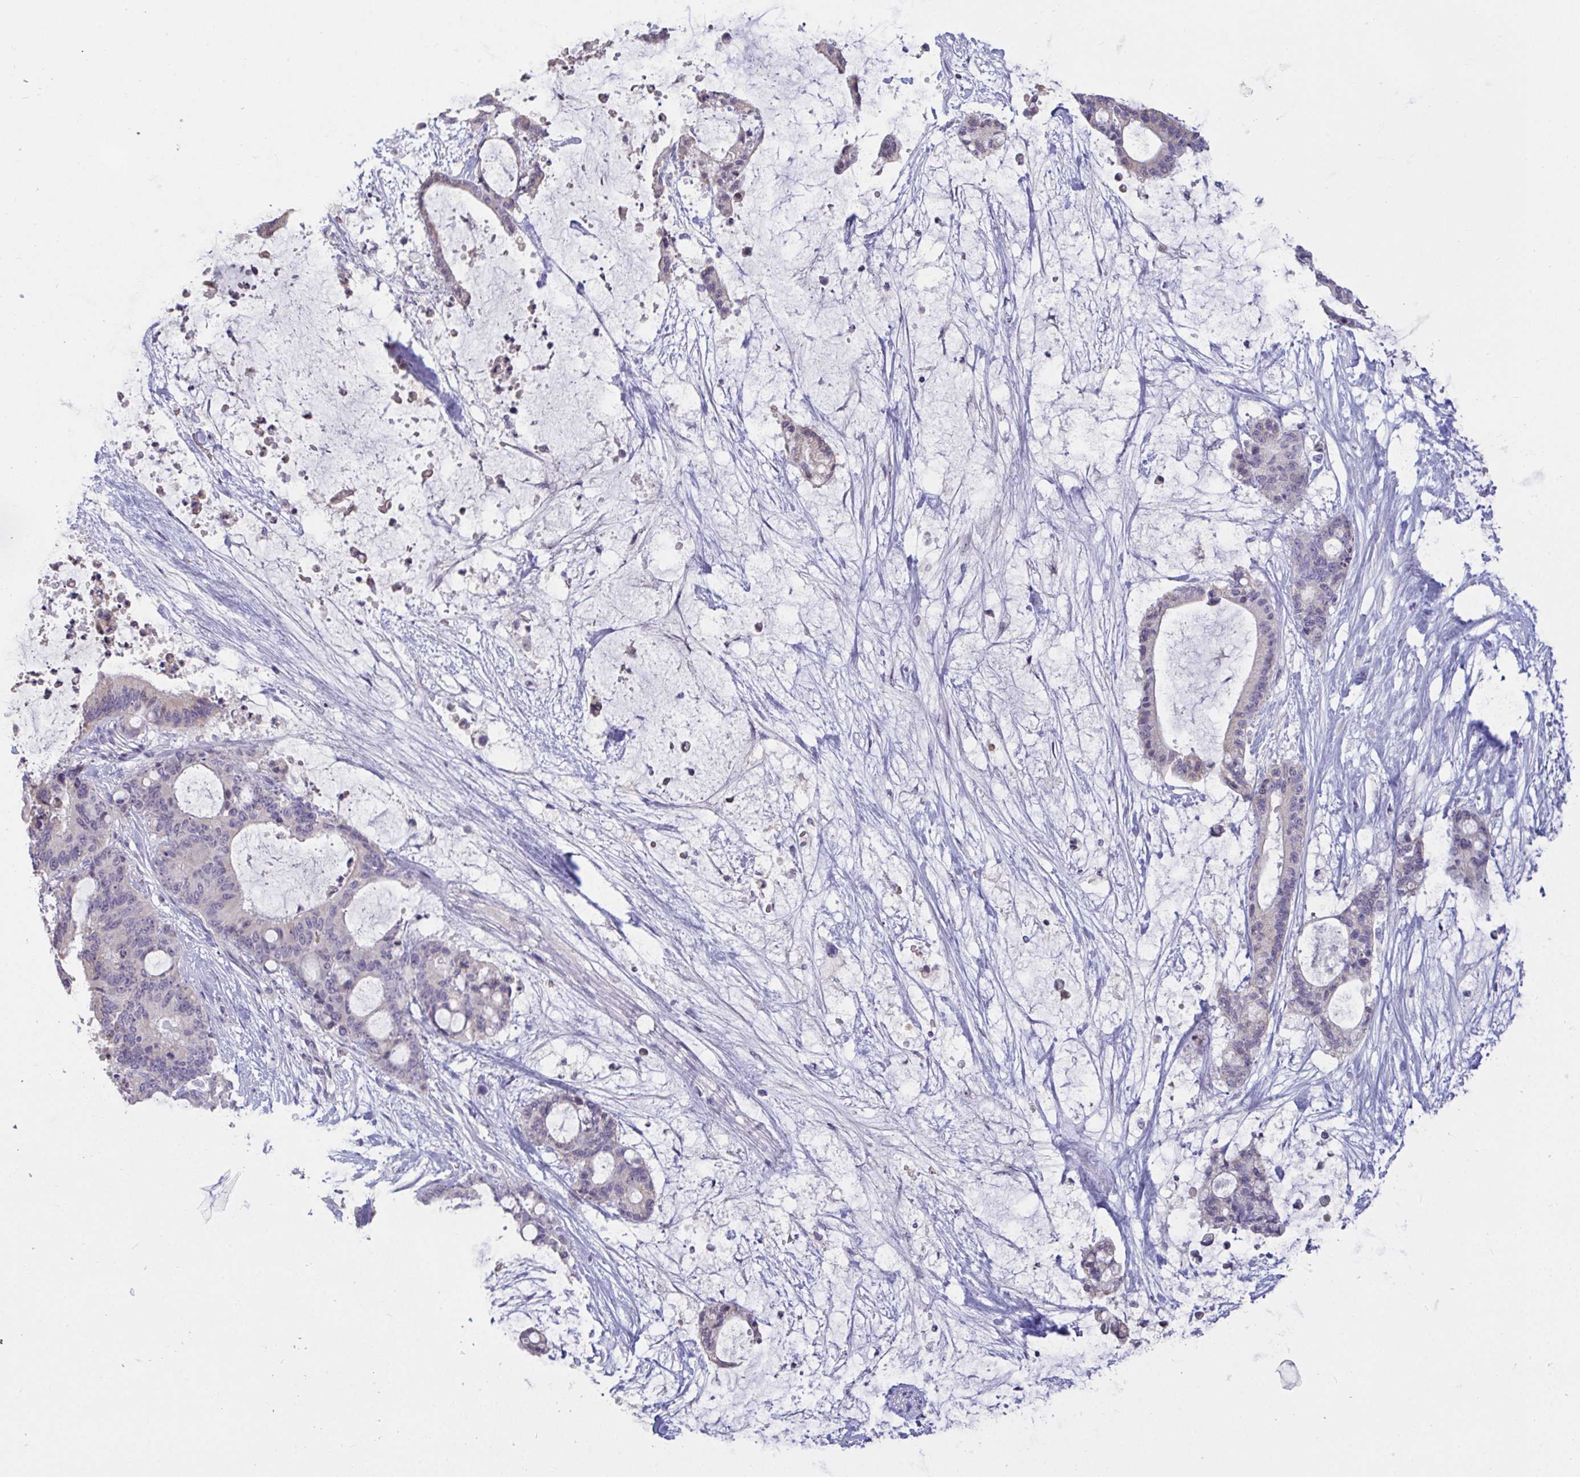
{"staining": {"intensity": "negative", "quantity": "none", "location": "none"}, "tissue": "liver cancer", "cell_type": "Tumor cells", "image_type": "cancer", "snomed": [{"axis": "morphology", "description": "Normal tissue, NOS"}, {"axis": "morphology", "description": "Cholangiocarcinoma"}, {"axis": "topography", "description": "Liver"}, {"axis": "topography", "description": "Peripheral nerve tissue"}], "caption": "DAB immunohistochemical staining of human cholangiocarcinoma (liver) exhibits no significant positivity in tumor cells.", "gene": "MYC", "patient": {"sex": "female", "age": 73}}